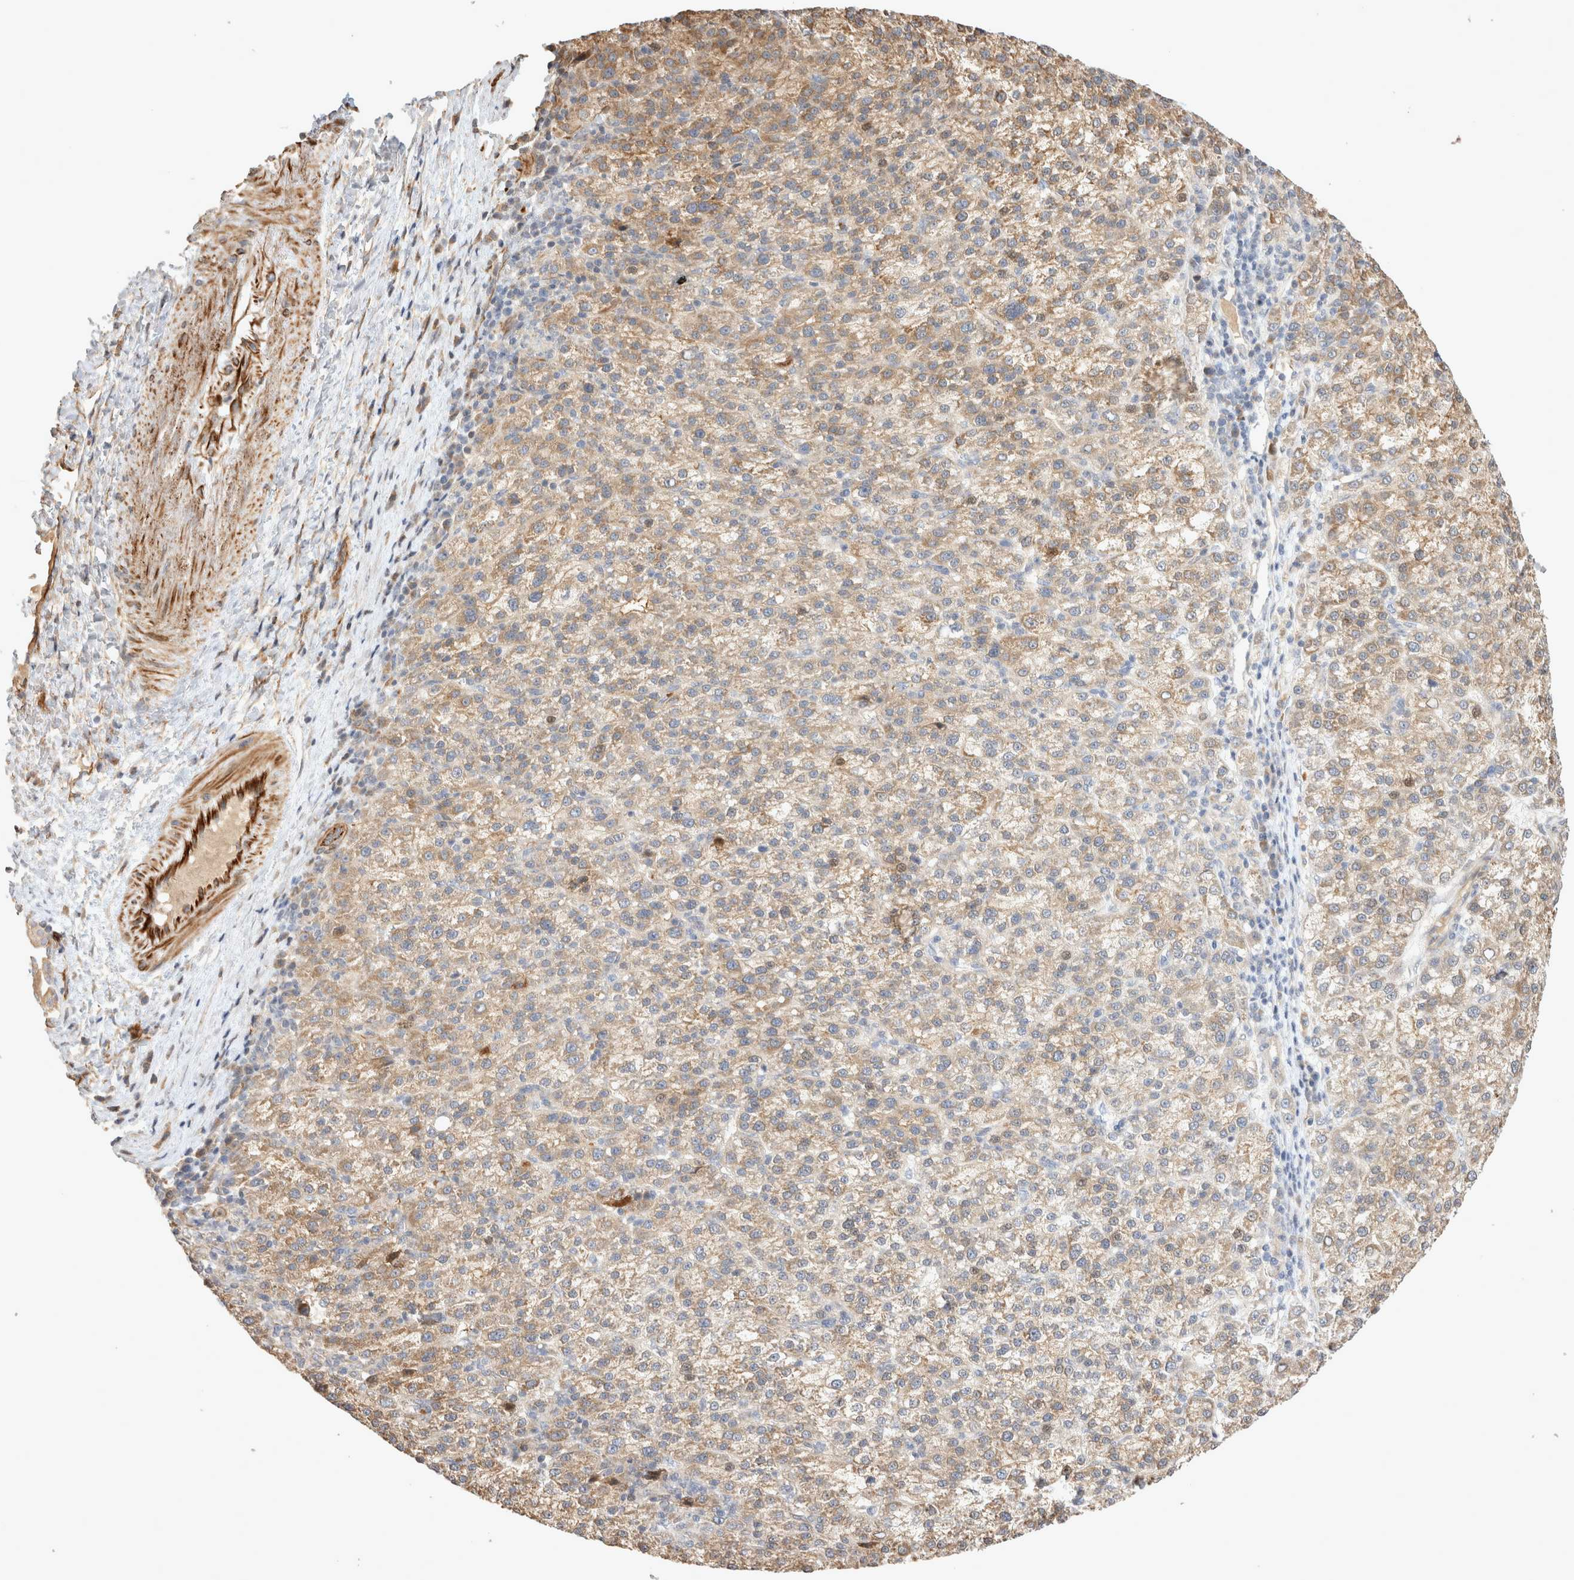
{"staining": {"intensity": "moderate", "quantity": ">75%", "location": "cytoplasmic/membranous"}, "tissue": "liver cancer", "cell_type": "Tumor cells", "image_type": "cancer", "snomed": [{"axis": "morphology", "description": "Carcinoma, Hepatocellular, NOS"}, {"axis": "topography", "description": "Liver"}], "caption": "Immunohistochemistry of hepatocellular carcinoma (liver) shows medium levels of moderate cytoplasmic/membranous staining in approximately >75% of tumor cells. (DAB (3,3'-diaminobenzidine) = brown stain, brightfield microscopy at high magnification).", "gene": "NMU", "patient": {"sex": "female", "age": 58}}